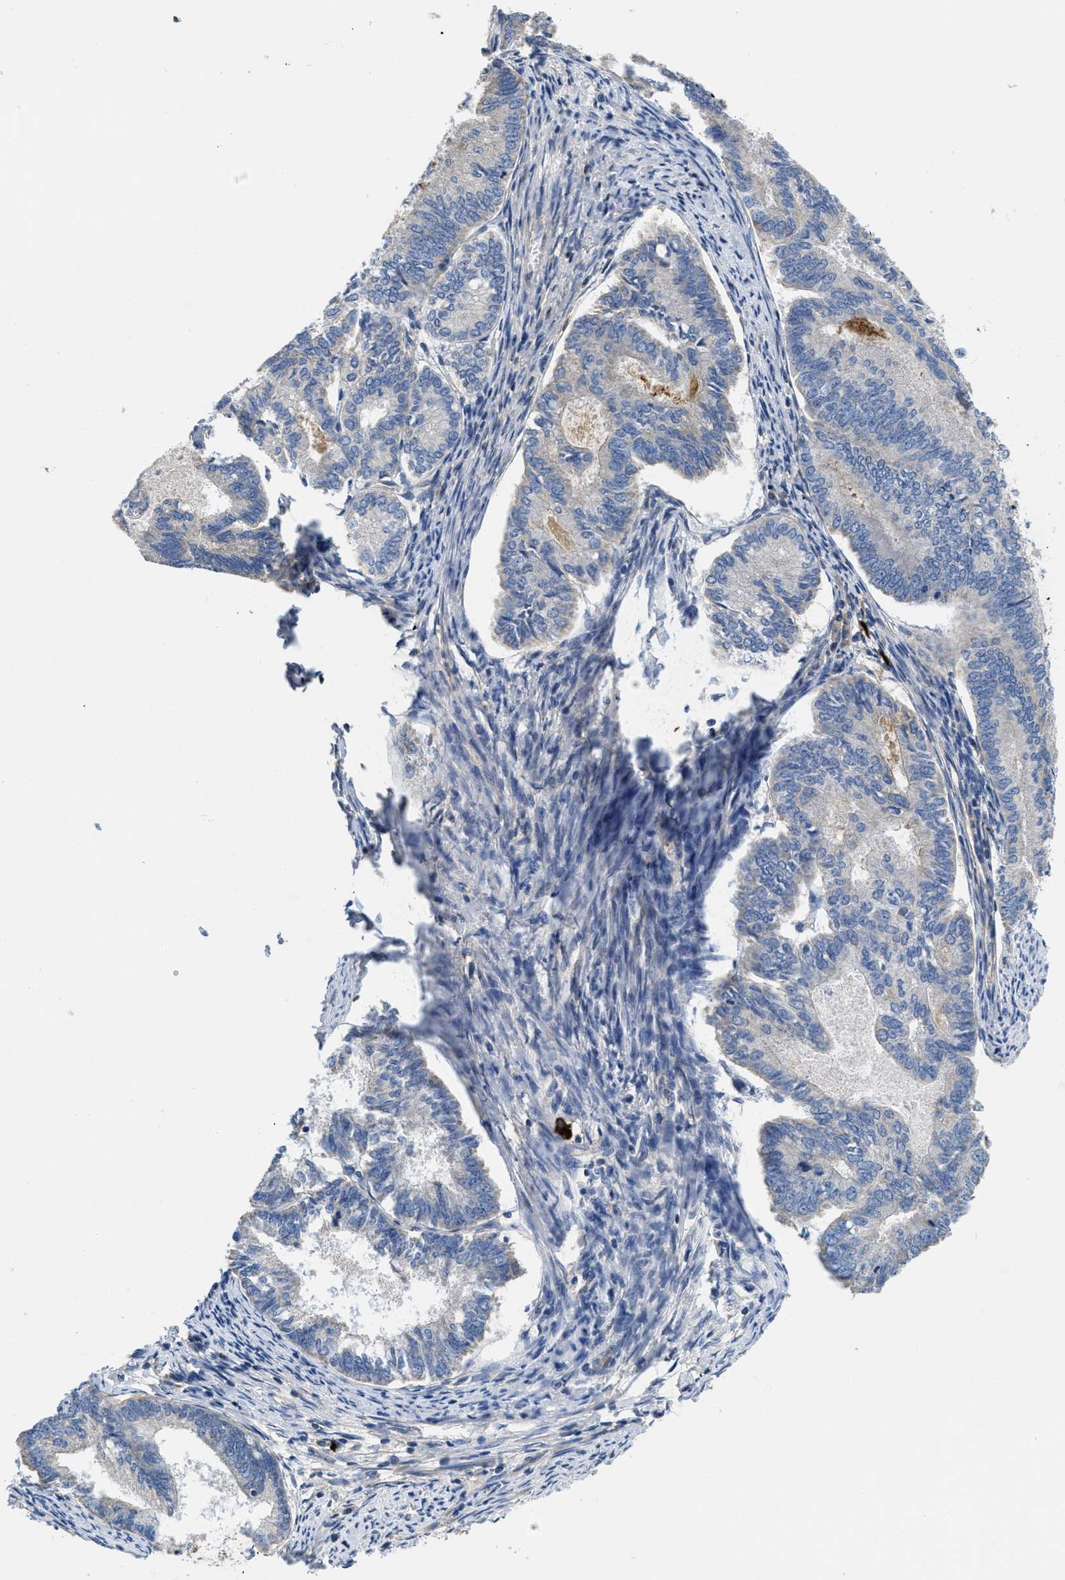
{"staining": {"intensity": "negative", "quantity": "none", "location": "none"}, "tissue": "endometrial cancer", "cell_type": "Tumor cells", "image_type": "cancer", "snomed": [{"axis": "morphology", "description": "Adenocarcinoma, NOS"}, {"axis": "topography", "description": "Endometrium"}], "caption": "Endometrial cancer was stained to show a protein in brown. There is no significant staining in tumor cells.", "gene": "GALK1", "patient": {"sex": "female", "age": 86}}